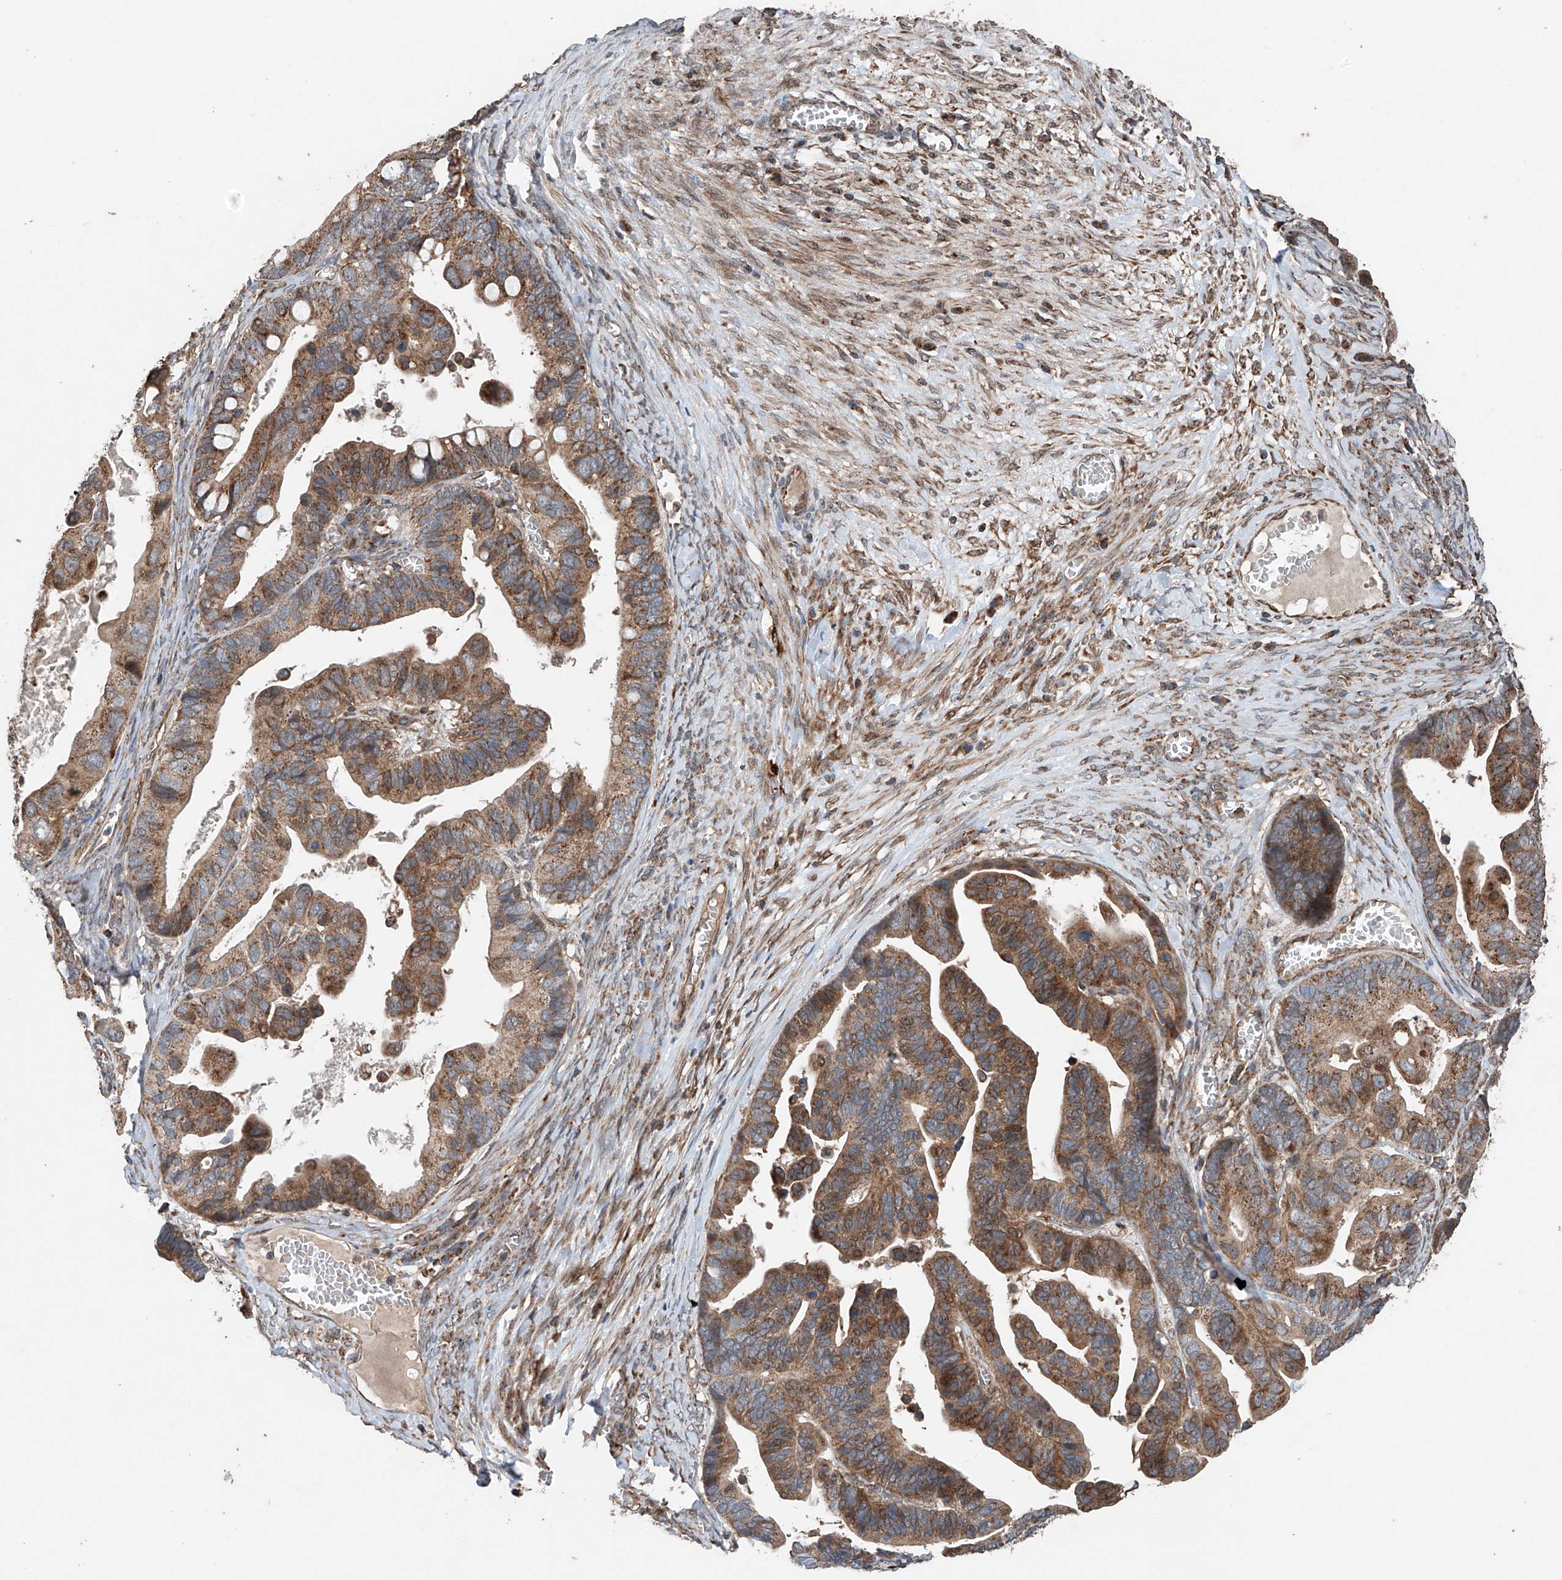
{"staining": {"intensity": "moderate", "quantity": ">75%", "location": "cytoplasmic/membranous"}, "tissue": "ovarian cancer", "cell_type": "Tumor cells", "image_type": "cancer", "snomed": [{"axis": "morphology", "description": "Cystadenocarcinoma, serous, NOS"}, {"axis": "topography", "description": "Ovary"}], "caption": "Immunohistochemical staining of ovarian serous cystadenocarcinoma shows medium levels of moderate cytoplasmic/membranous positivity in about >75% of tumor cells. (brown staining indicates protein expression, while blue staining denotes nuclei).", "gene": "AP4B1", "patient": {"sex": "female", "age": 56}}